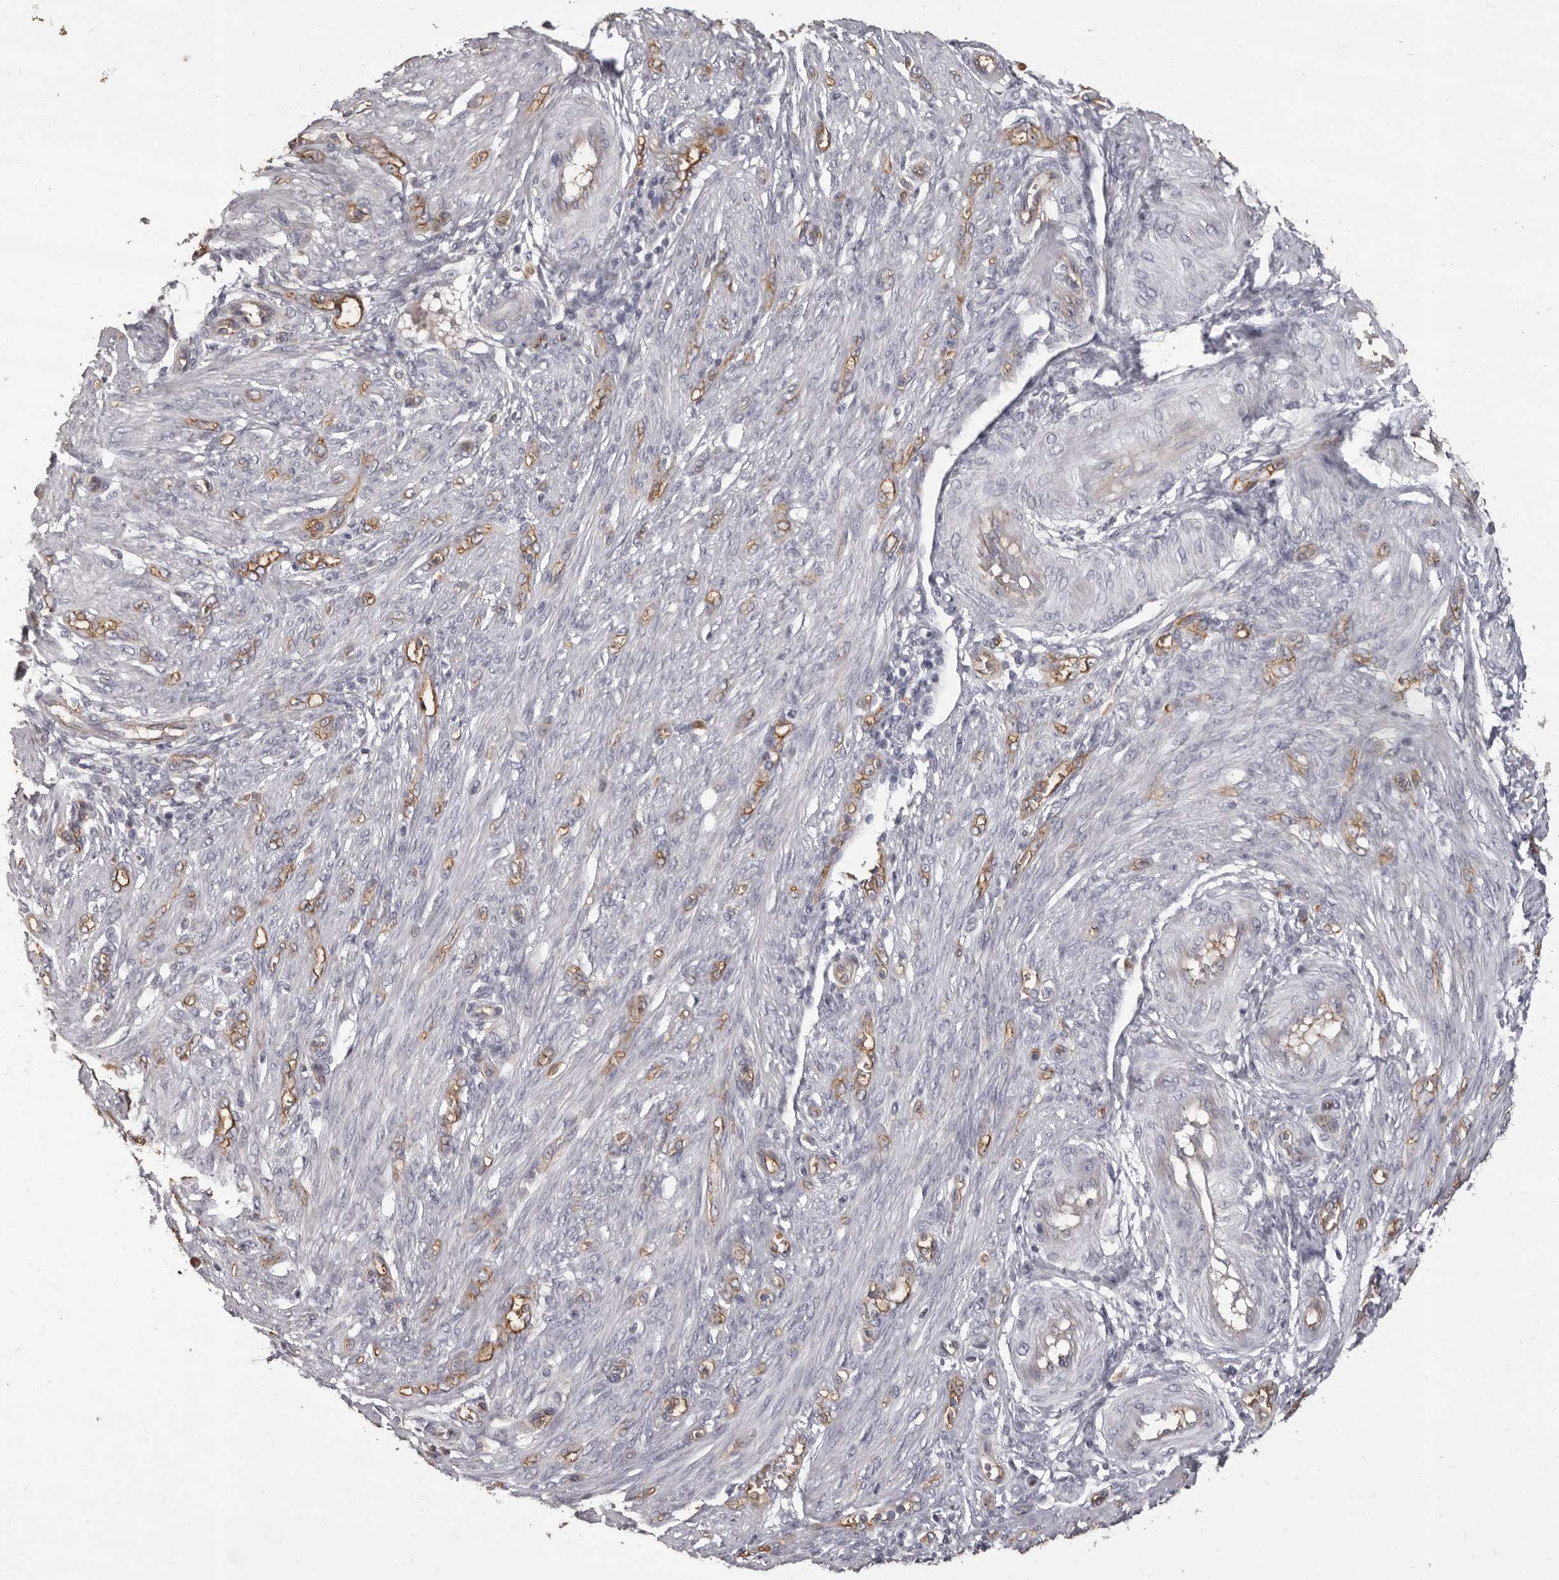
{"staining": {"intensity": "moderate", "quantity": "25%-75%", "location": "cytoplasmic/membranous"}, "tissue": "endometrial cancer", "cell_type": "Tumor cells", "image_type": "cancer", "snomed": [{"axis": "morphology", "description": "Adenocarcinoma, NOS"}, {"axis": "topography", "description": "Endometrium"}], "caption": "This image demonstrates endometrial cancer stained with immunohistochemistry to label a protein in brown. The cytoplasmic/membranous of tumor cells show moderate positivity for the protein. Nuclei are counter-stained blue.", "gene": "GPR78", "patient": {"sex": "female", "age": 51}}